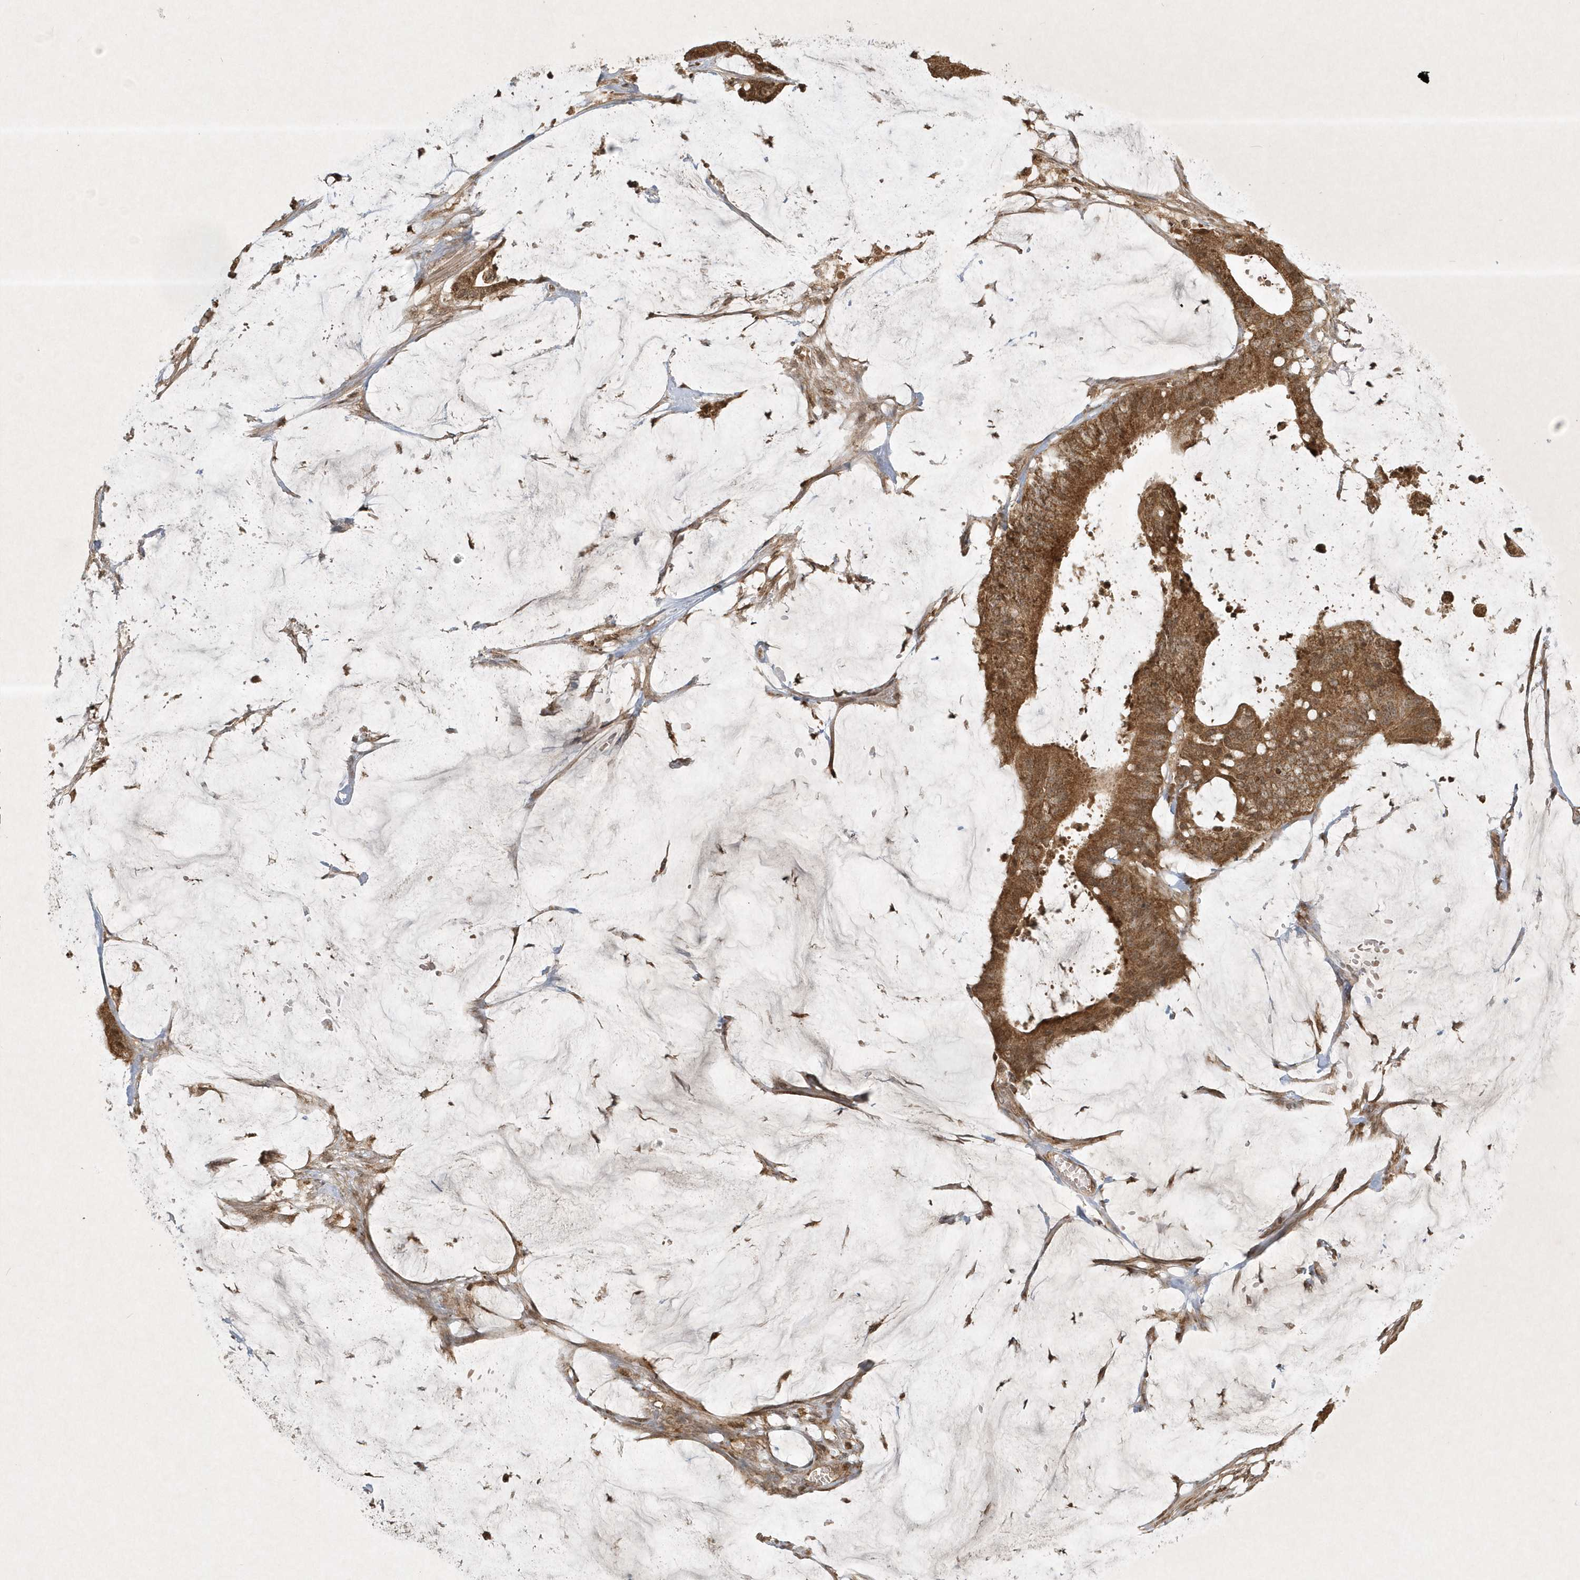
{"staining": {"intensity": "moderate", "quantity": ">75%", "location": "cytoplasmic/membranous"}, "tissue": "colorectal cancer", "cell_type": "Tumor cells", "image_type": "cancer", "snomed": [{"axis": "morphology", "description": "Adenocarcinoma, NOS"}, {"axis": "topography", "description": "Rectum"}], "caption": "Human colorectal adenocarcinoma stained for a protein (brown) demonstrates moderate cytoplasmic/membranous positive staining in approximately >75% of tumor cells.", "gene": "PLTP", "patient": {"sex": "female", "age": 66}}